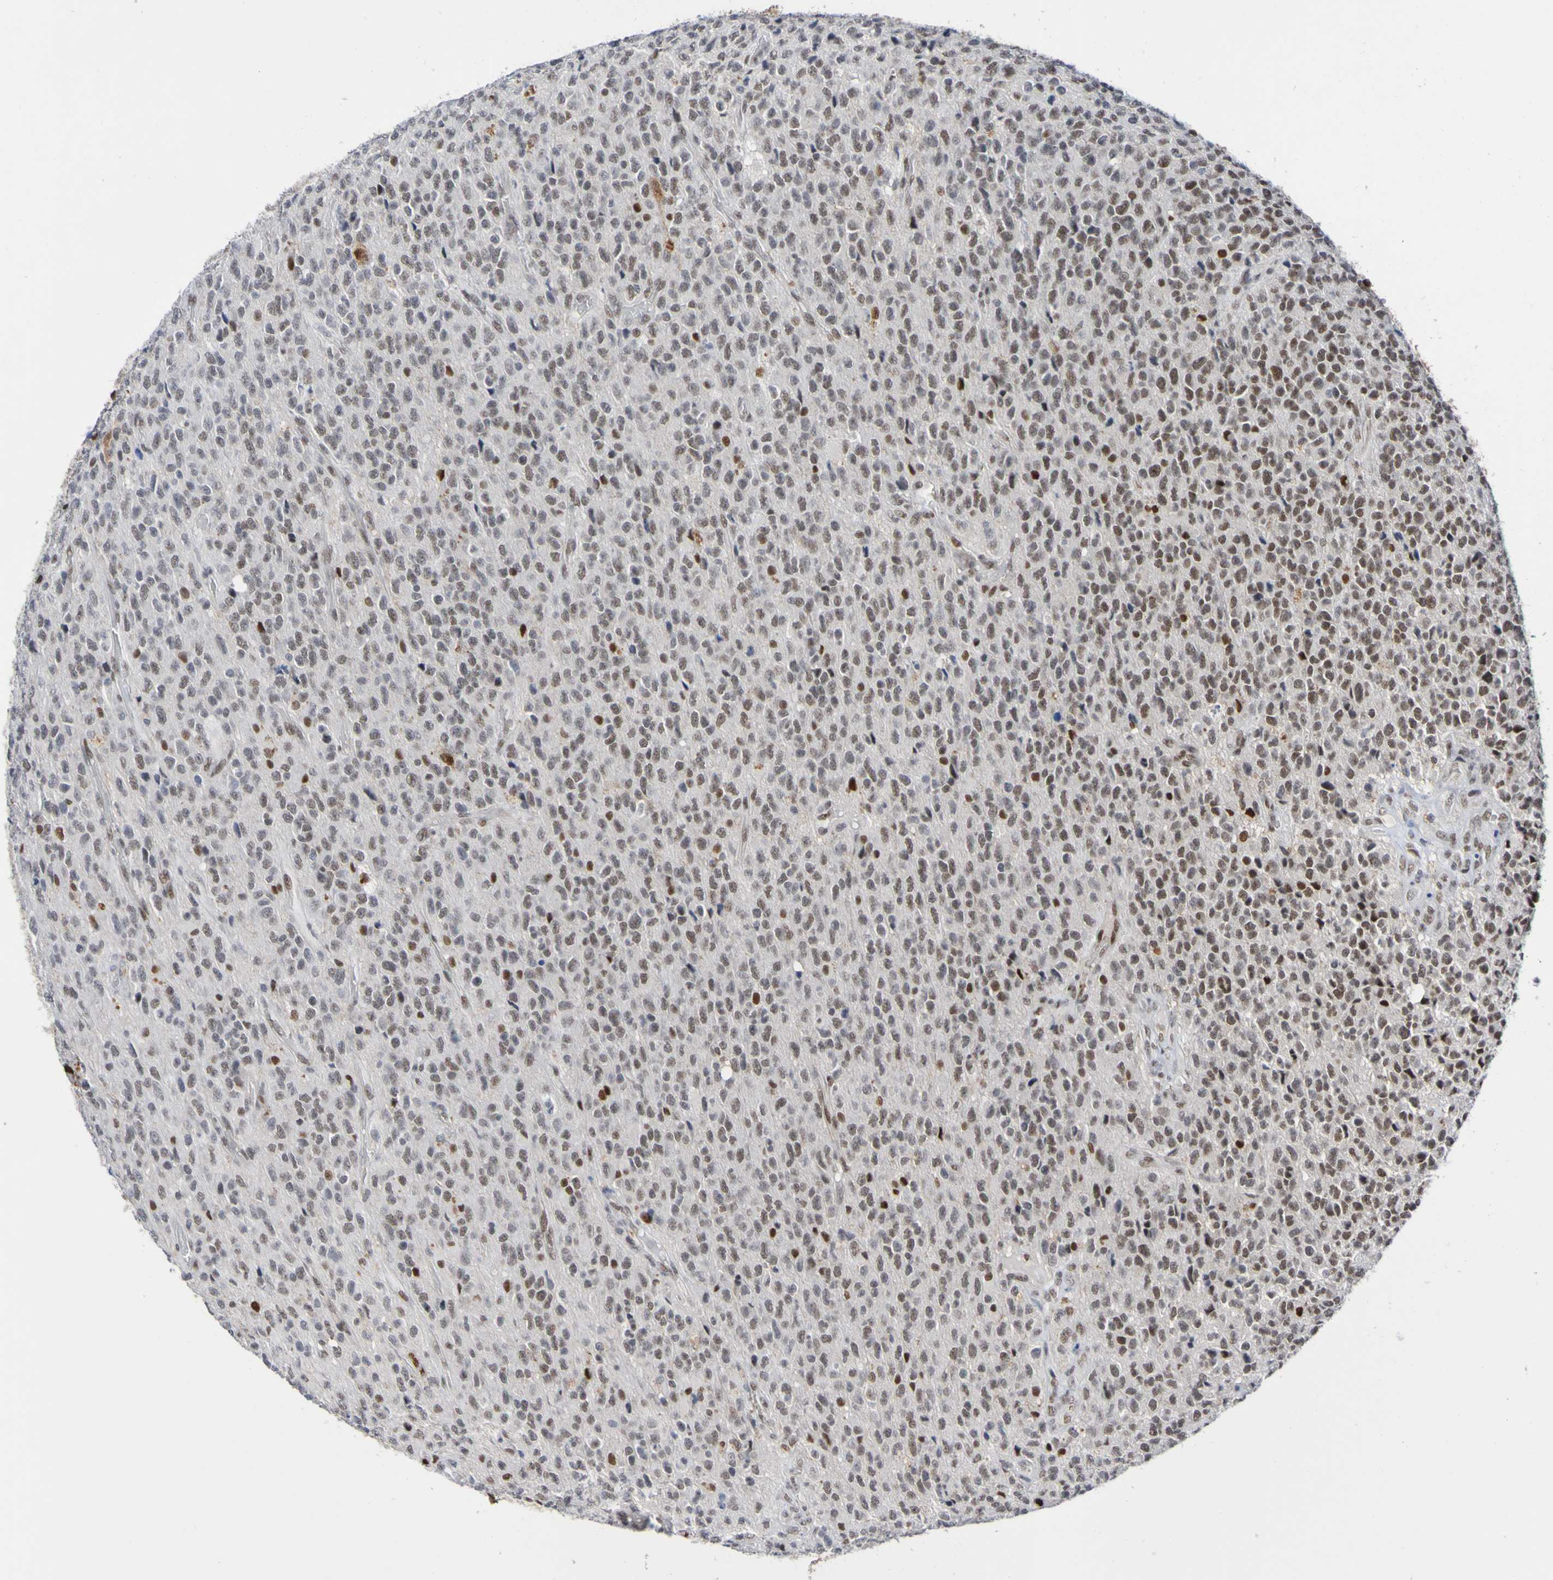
{"staining": {"intensity": "moderate", "quantity": "25%-75%", "location": "nuclear"}, "tissue": "glioma", "cell_type": "Tumor cells", "image_type": "cancer", "snomed": [{"axis": "morphology", "description": "Glioma, malignant, High grade"}, {"axis": "topography", "description": "pancreas cauda"}], "caption": "There is medium levels of moderate nuclear positivity in tumor cells of malignant high-grade glioma, as demonstrated by immunohistochemical staining (brown color).", "gene": "PCGF1", "patient": {"sex": "male", "age": 60}}